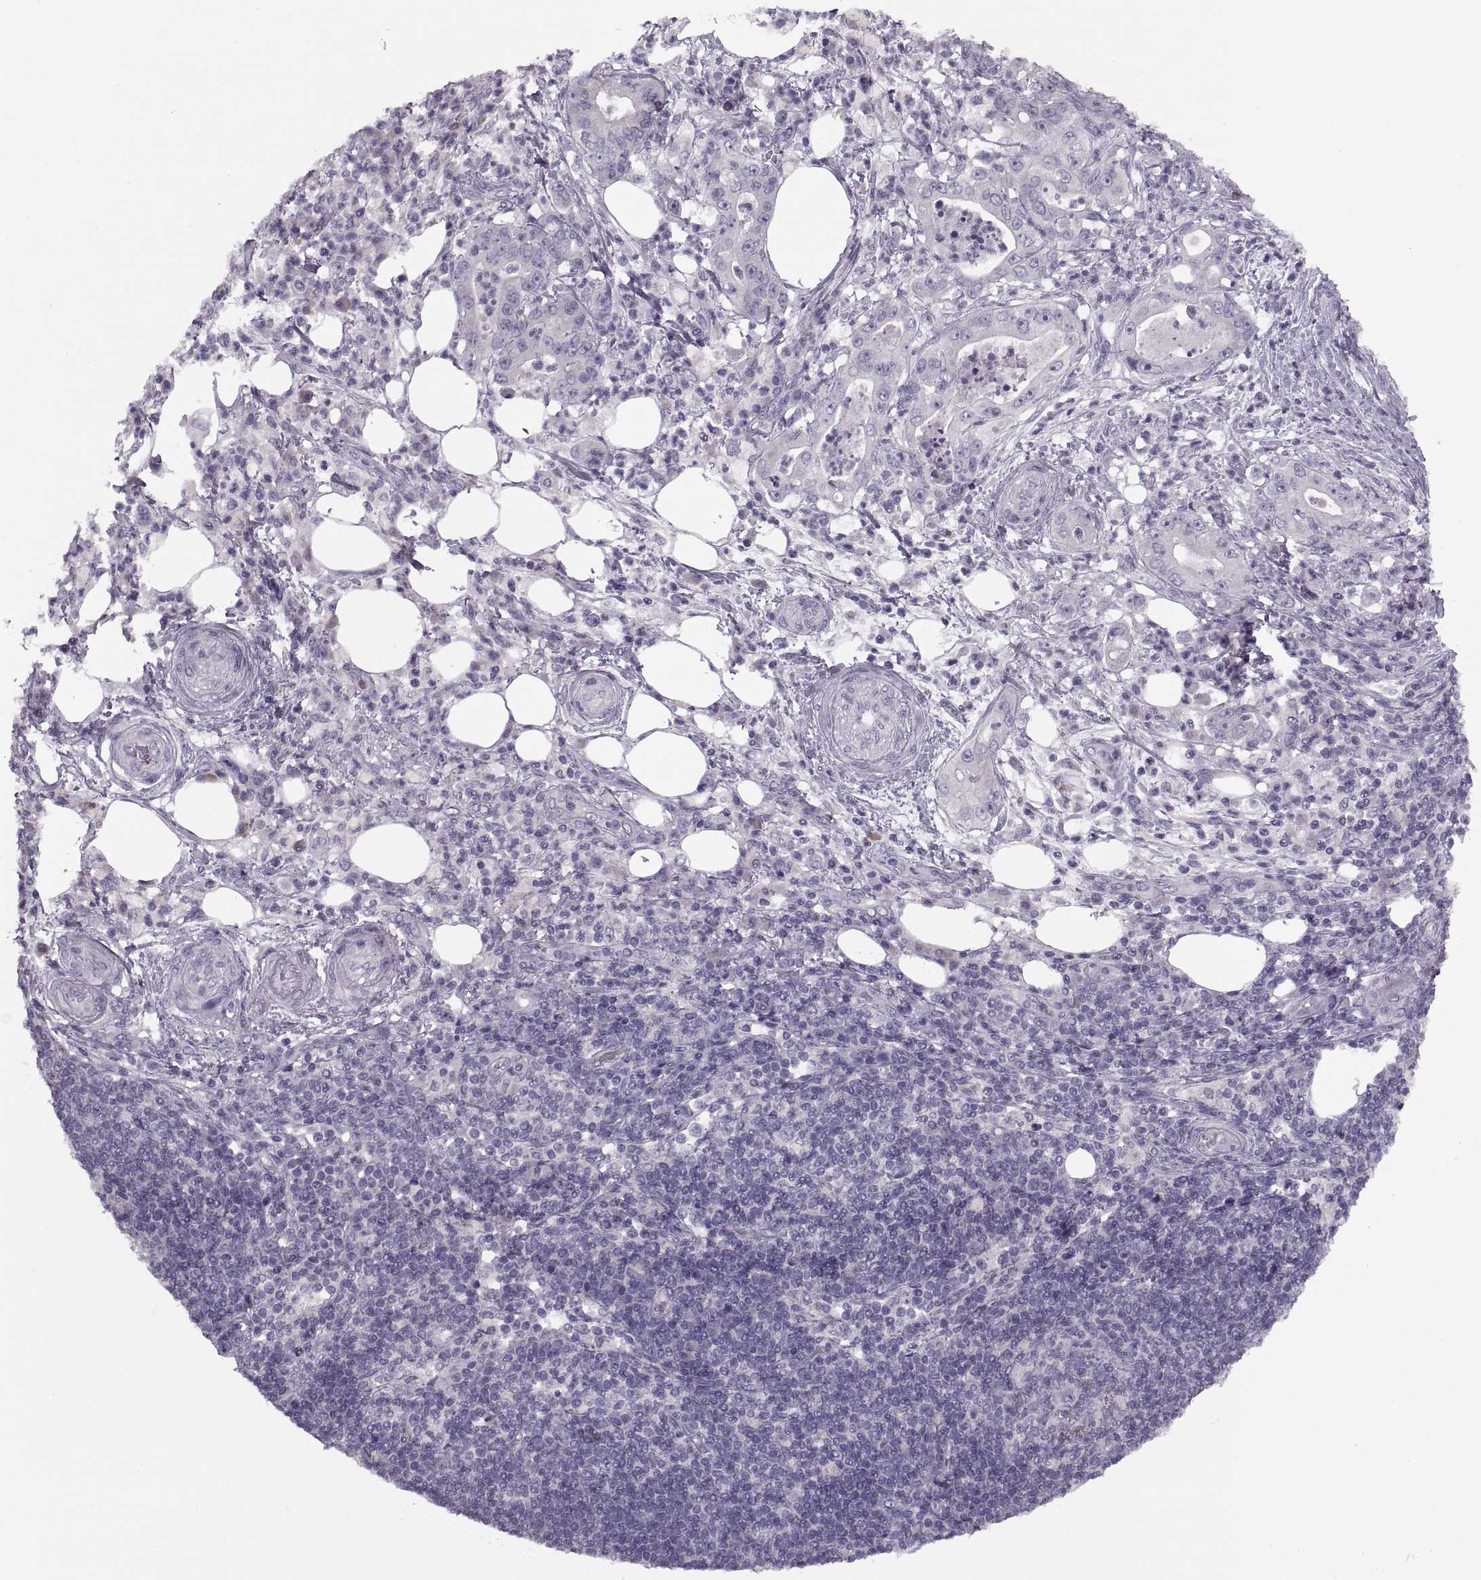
{"staining": {"intensity": "negative", "quantity": "none", "location": "none"}, "tissue": "pancreatic cancer", "cell_type": "Tumor cells", "image_type": "cancer", "snomed": [{"axis": "morphology", "description": "Adenocarcinoma, NOS"}, {"axis": "topography", "description": "Pancreas"}], "caption": "IHC histopathology image of pancreatic cancer stained for a protein (brown), which demonstrates no expression in tumor cells.", "gene": "PRSS54", "patient": {"sex": "male", "age": 71}}